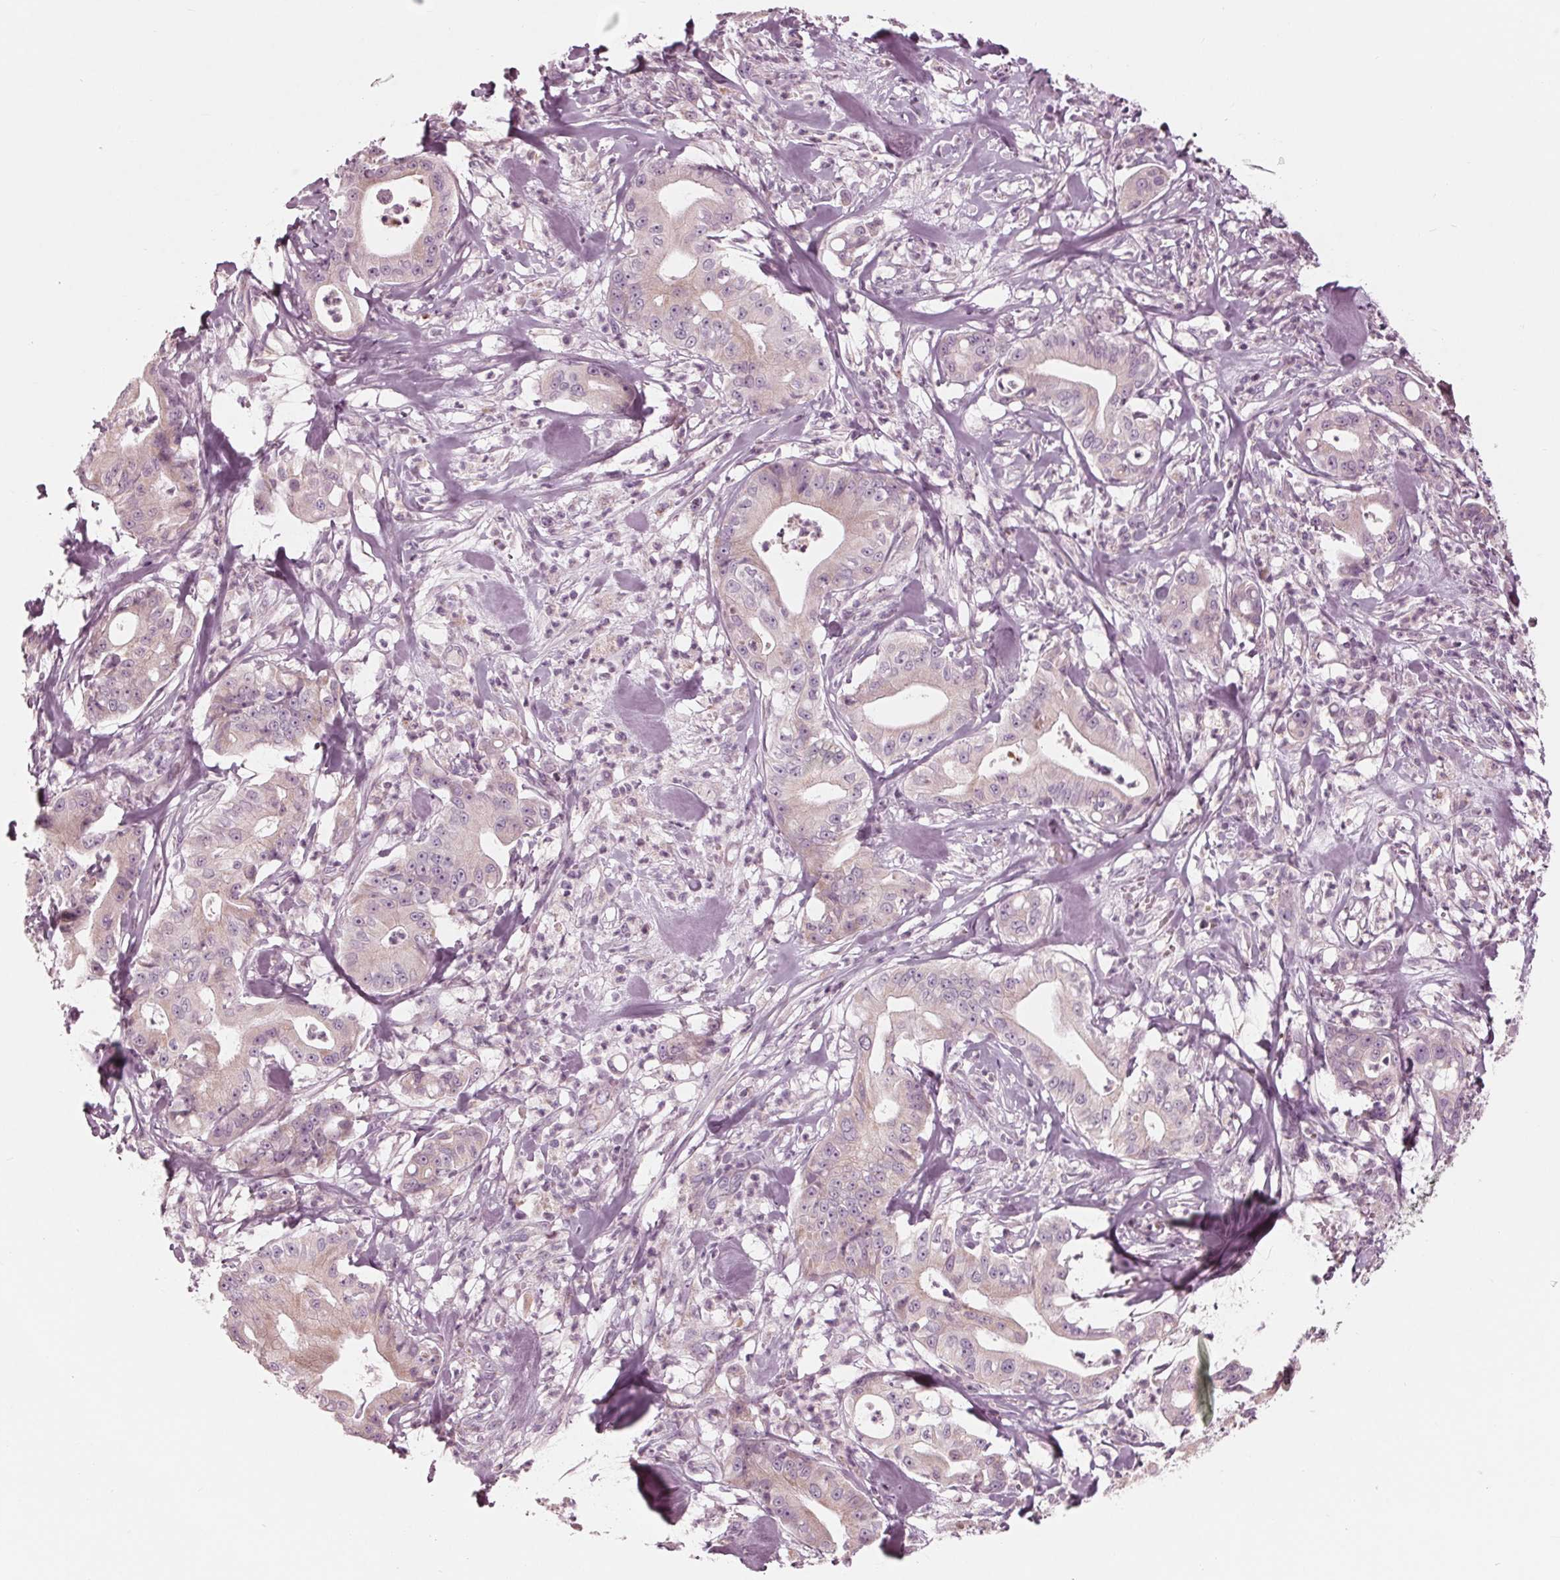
{"staining": {"intensity": "weak", "quantity": "<25%", "location": "cytoplasmic/membranous"}, "tissue": "pancreatic cancer", "cell_type": "Tumor cells", "image_type": "cancer", "snomed": [{"axis": "morphology", "description": "Adenocarcinoma, NOS"}, {"axis": "topography", "description": "Pancreas"}], "caption": "Tumor cells are negative for brown protein staining in pancreatic cancer (adenocarcinoma).", "gene": "CLN6", "patient": {"sex": "male", "age": 71}}